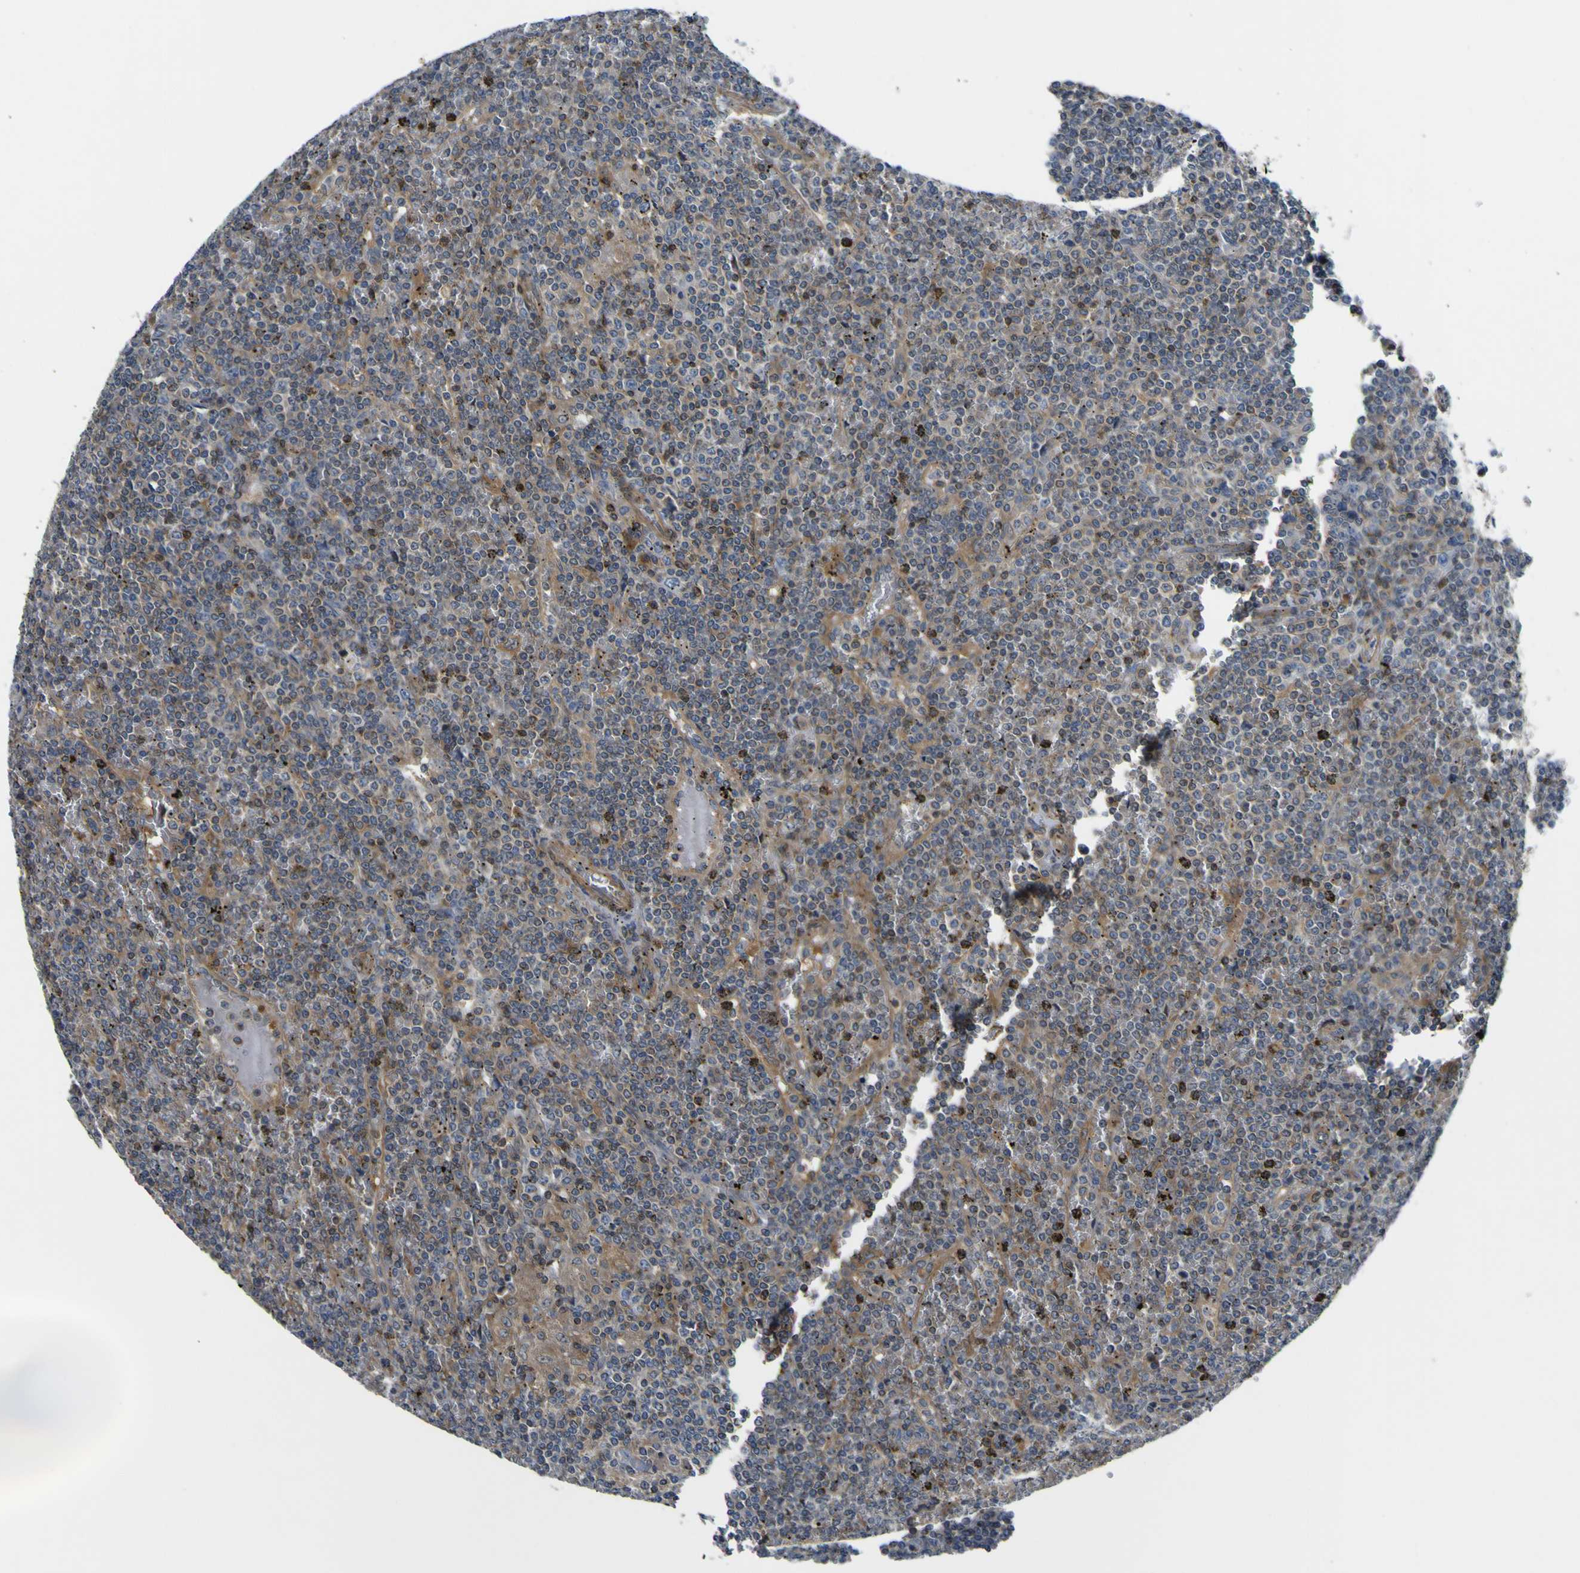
{"staining": {"intensity": "moderate", "quantity": "25%-75%", "location": "cytoplasmic/membranous"}, "tissue": "lymphoma", "cell_type": "Tumor cells", "image_type": "cancer", "snomed": [{"axis": "morphology", "description": "Malignant lymphoma, non-Hodgkin's type, Low grade"}, {"axis": "topography", "description": "Spleen"}], "caption": "Immunohistochemical staining of human lymphoma exhibits moderate cytoplasmic/membranous protein staining in approximately 25%-75% of tumor cells. The staining was performed using DAB (3,3'-diaminobenzidine) to visualize the protein expression in brown, while the nuclei were stained in blue with hematoxylin (Magnification: 20x).", "gene": "EML2", "patient": {"sex": "female", "age": 19}}